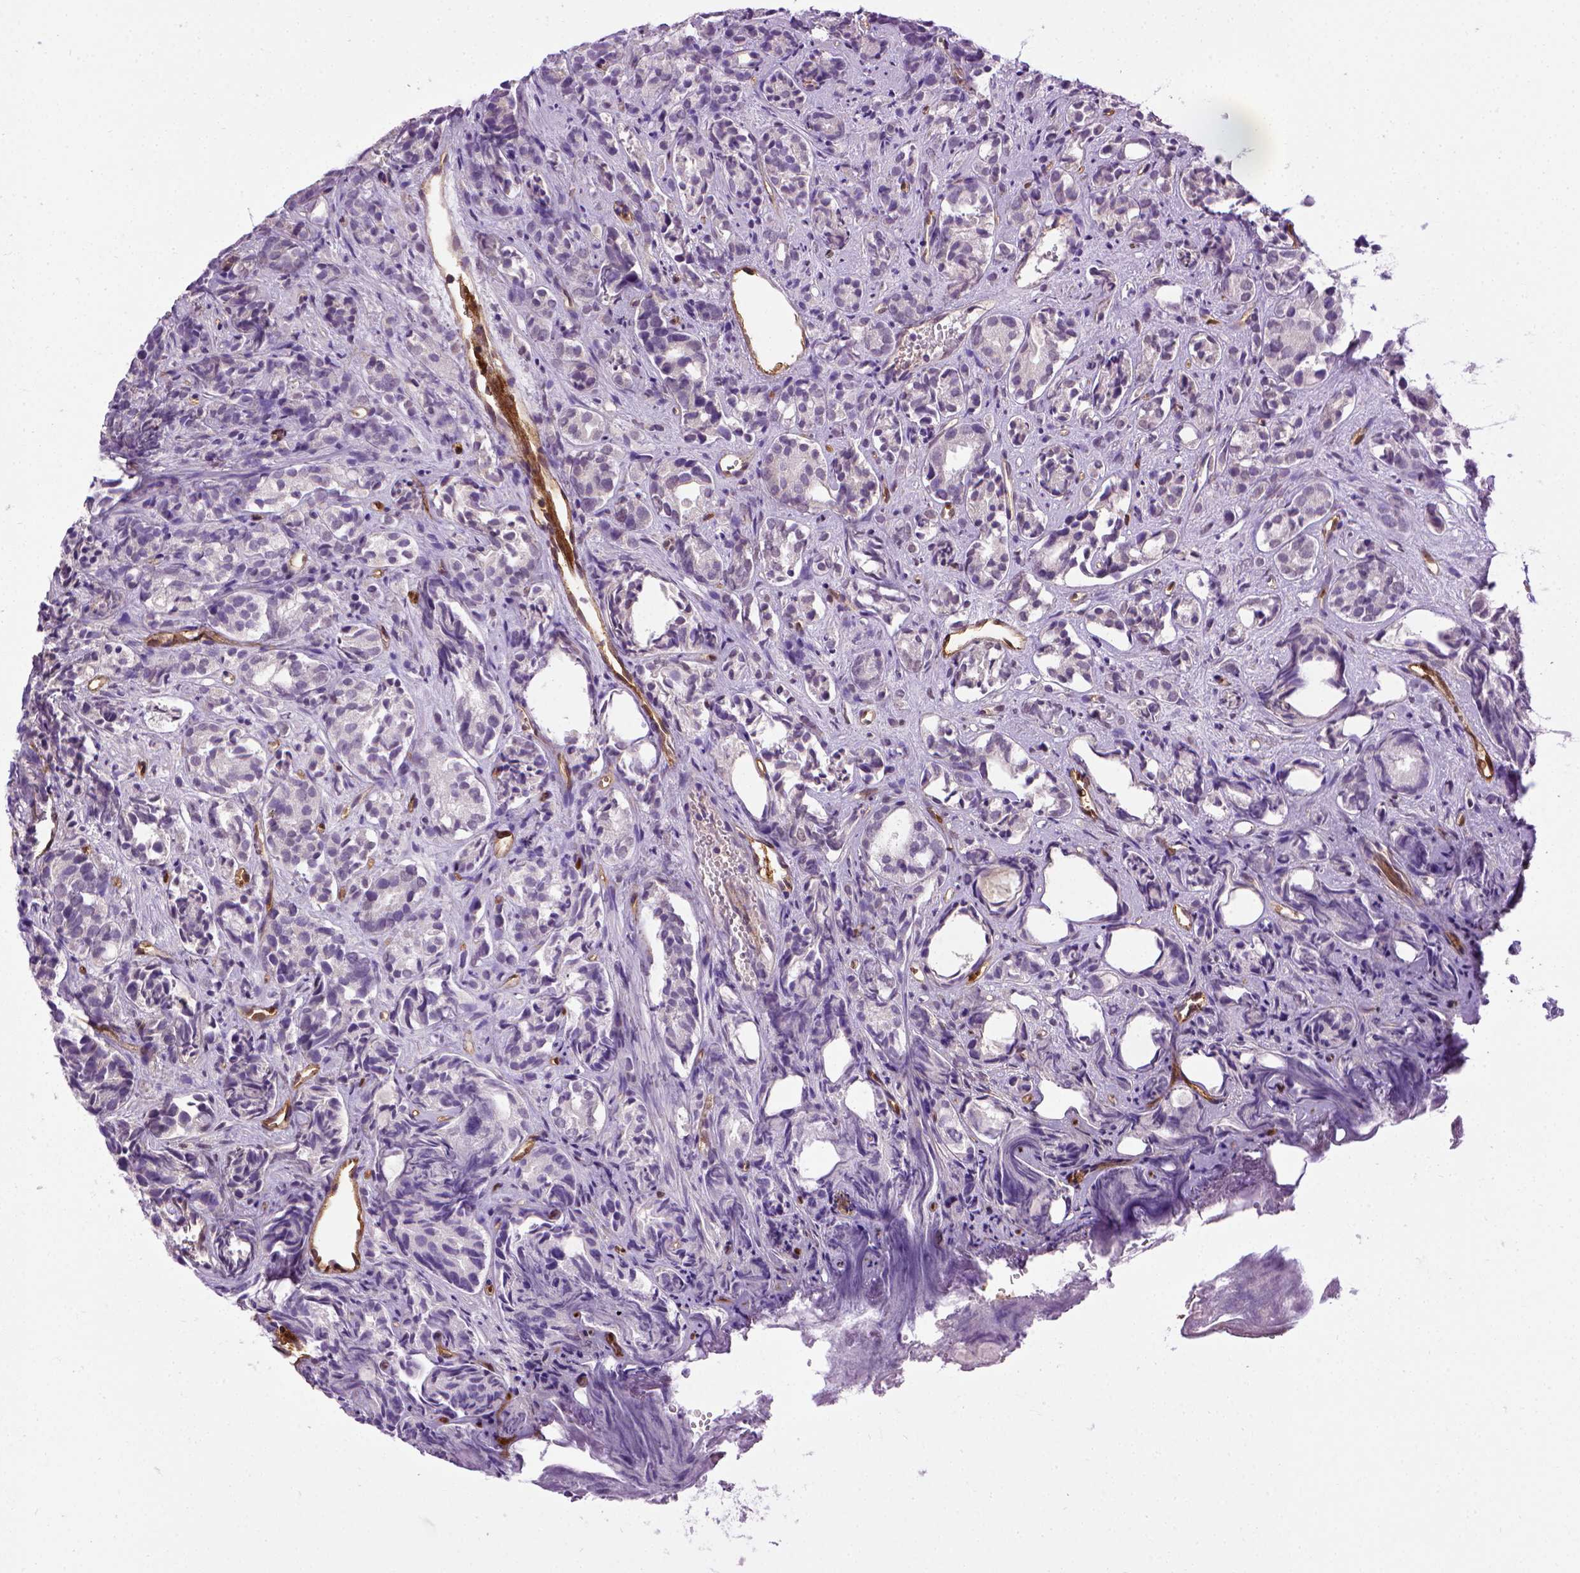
{"staining": {"intensity": "negative", "quantity": "none", "location": "none"}, "tissue": "prostate cancer", "cell_type": "Tumor cells", "image_type": "cancer", "snomed": [{"axis": "morphology", "description": "Adenocarcinoma, High grade"}, {"axis": "topography", "description": "Prostate"}], "caption": "This is a histopathology image of immunohistochemistry (IHC) staining of prostate cancer, which shows no staining in tumor cells.", "gene": "ENG", "patient": {"sex": "male", "age": 84}}